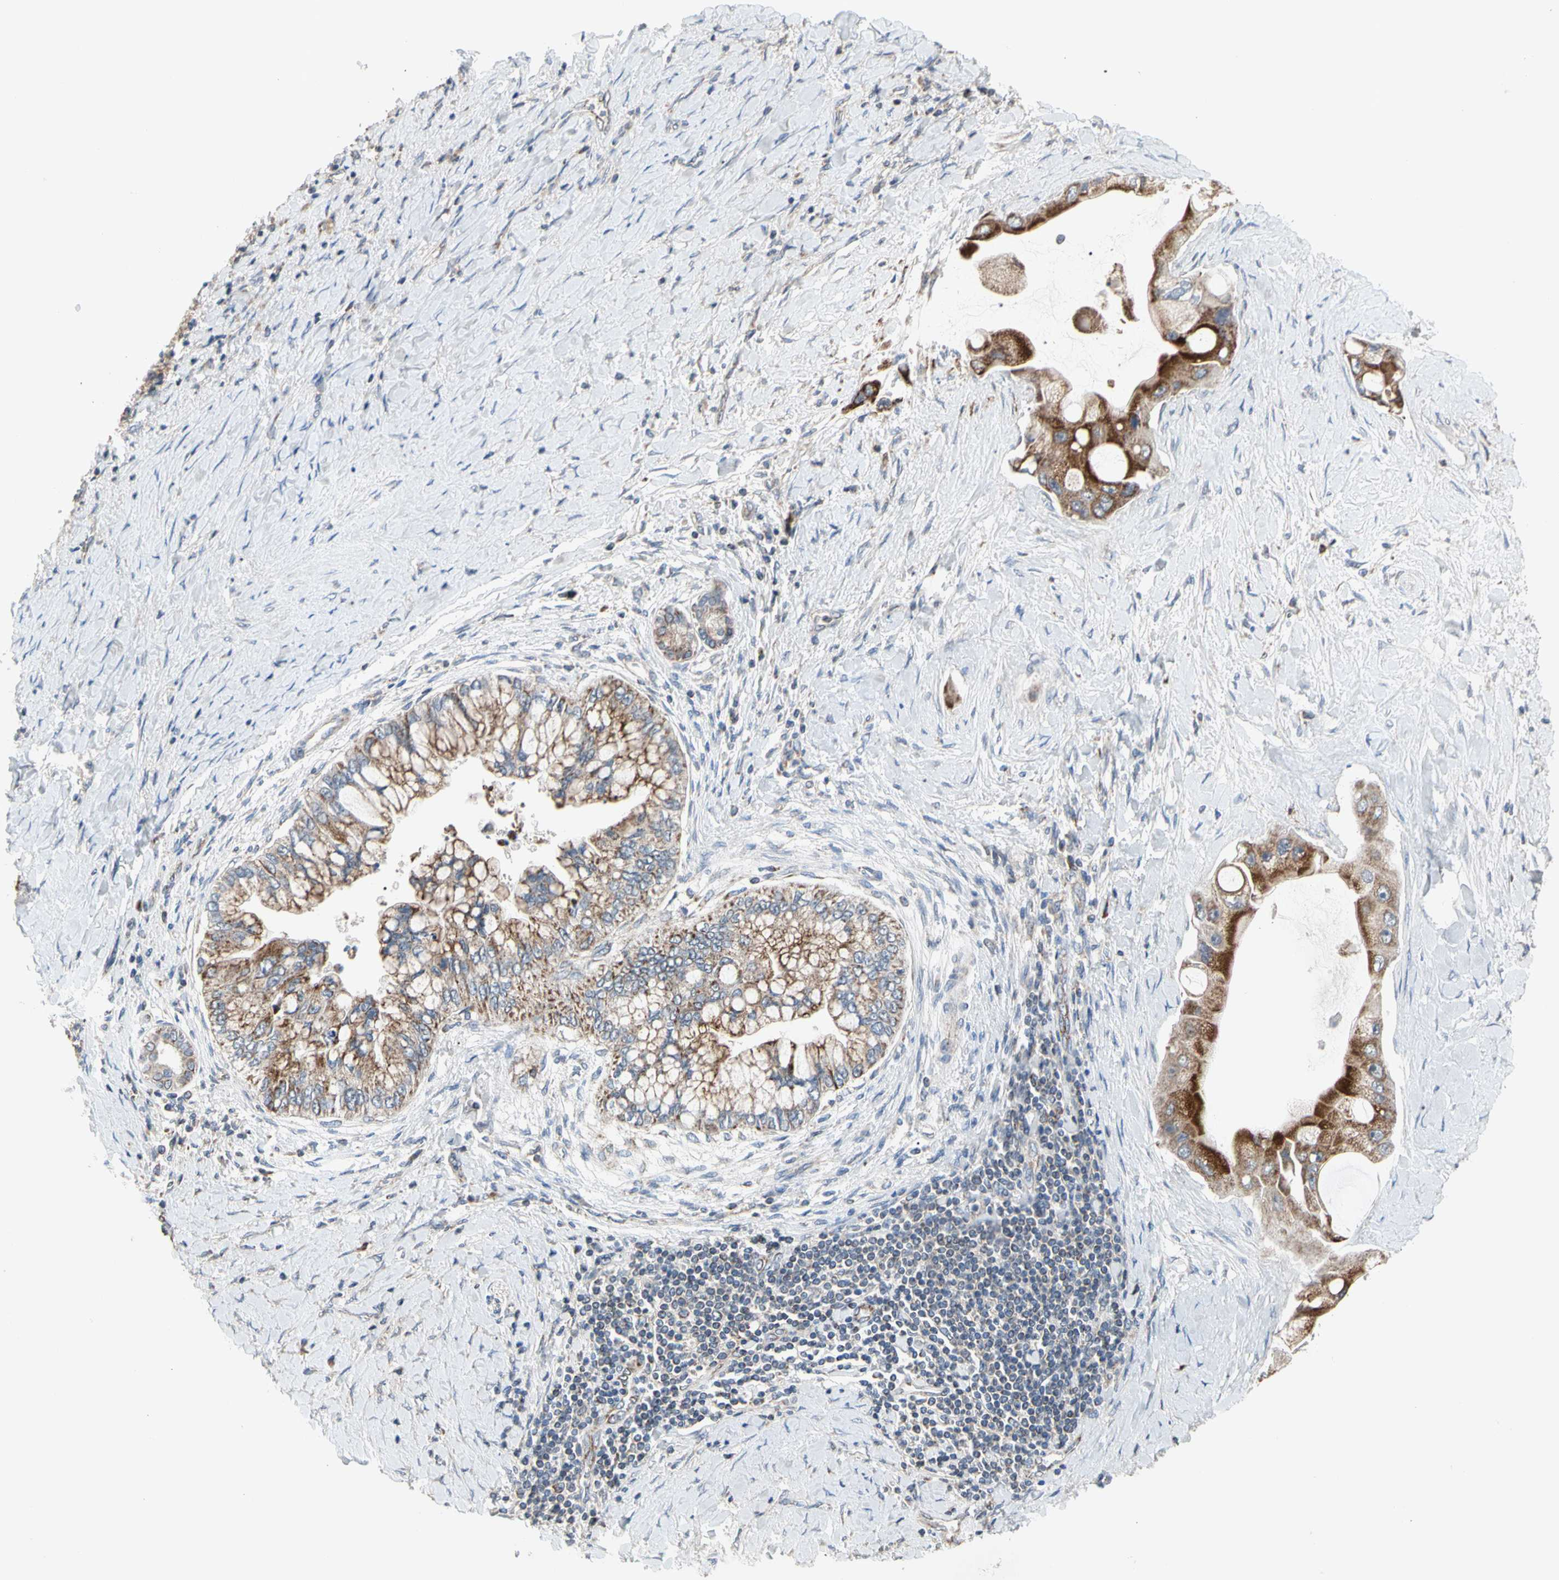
{"staining": {"intensity": "strong", "quantity": ">75%", "location": "cytoplasmic/membranous"}, "tissue": "liver cancer", "cell_type": "Tumor cells", "image_type": "cancer", "snomed": [{"axis": "morphology", "description": "Normal tissue, NOS"}, {"axis": "morphology", "description": "Cholangiocarcinoma"}, {"axis": "topography", "description": "Liver"}, {"axis": "topography", "description": "Peripheral nerve tissue"}], "caption": "IHC photomicrograph of liver cancer stained for a protein (brown), which shows high levels of strong cytoplasmic/membranous expression in about >75% of tumor cells.", "gene": "GPD2", "patient": {"sex": "male", "age": 50}}